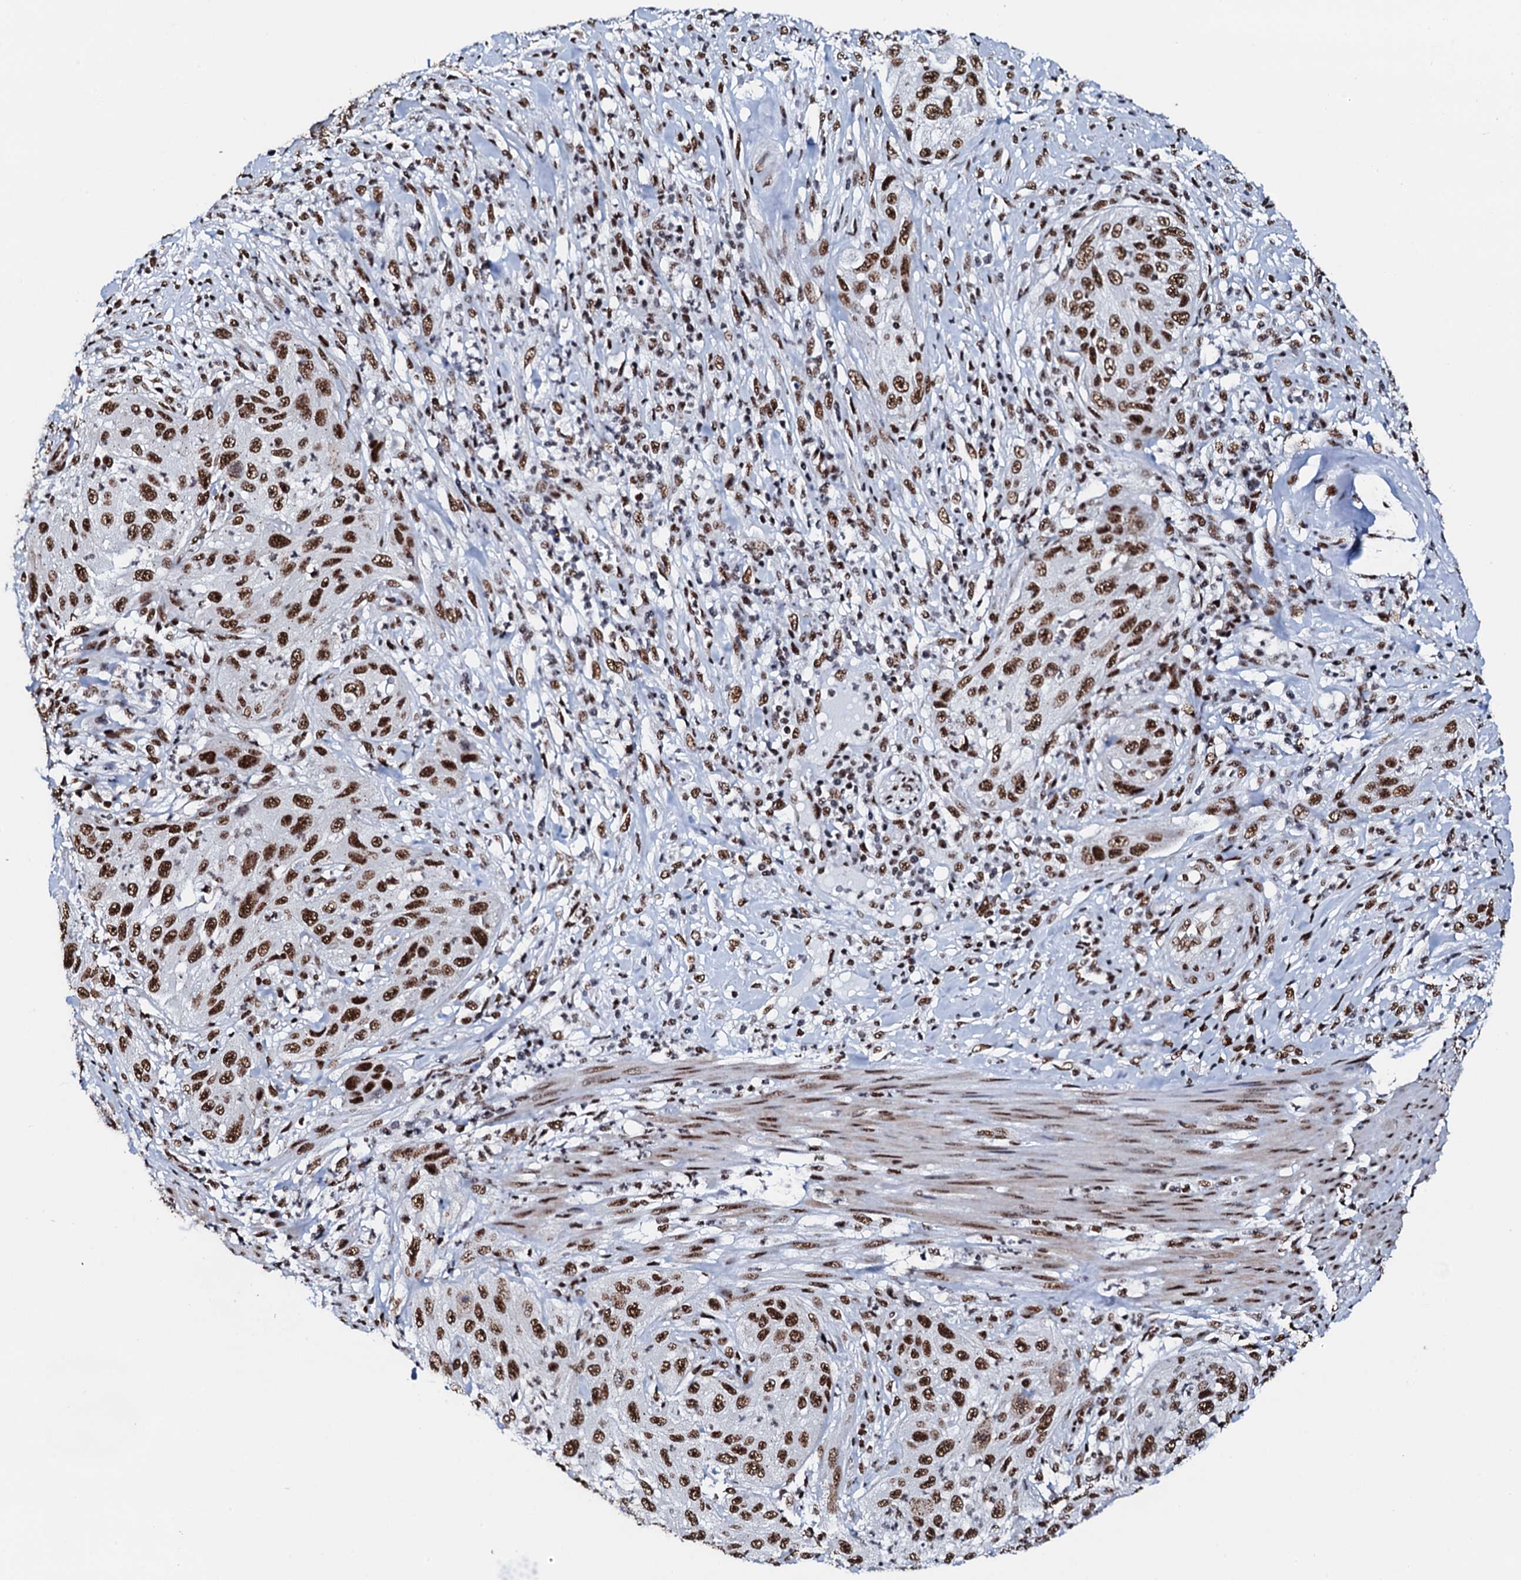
{"staining": {"intensity": "strong", "quantity": ">75%", "location": "nuclear"}, "tissue": "cervical cancer", "cell_type": "Tumor cells", "image_type": "cancer", "snomed": [{"axis": "morphology", "description": "Squamous cell carcinoma, NOS"}, {"axis": "topography", "description": "Cervix"}], "caption": "An IHC histopathology image of tumor tissue is shown. Protein staining in brown shows strong nuclear positivity in cervical cancer (squamous cell carcinoma) within tumor cells. Immunohistochemistry (ihc) stains the protein in brown and the nuclei are stained blue.", "gene": "NKAPD1", "patient": {"sex": "female", "age": 42}}